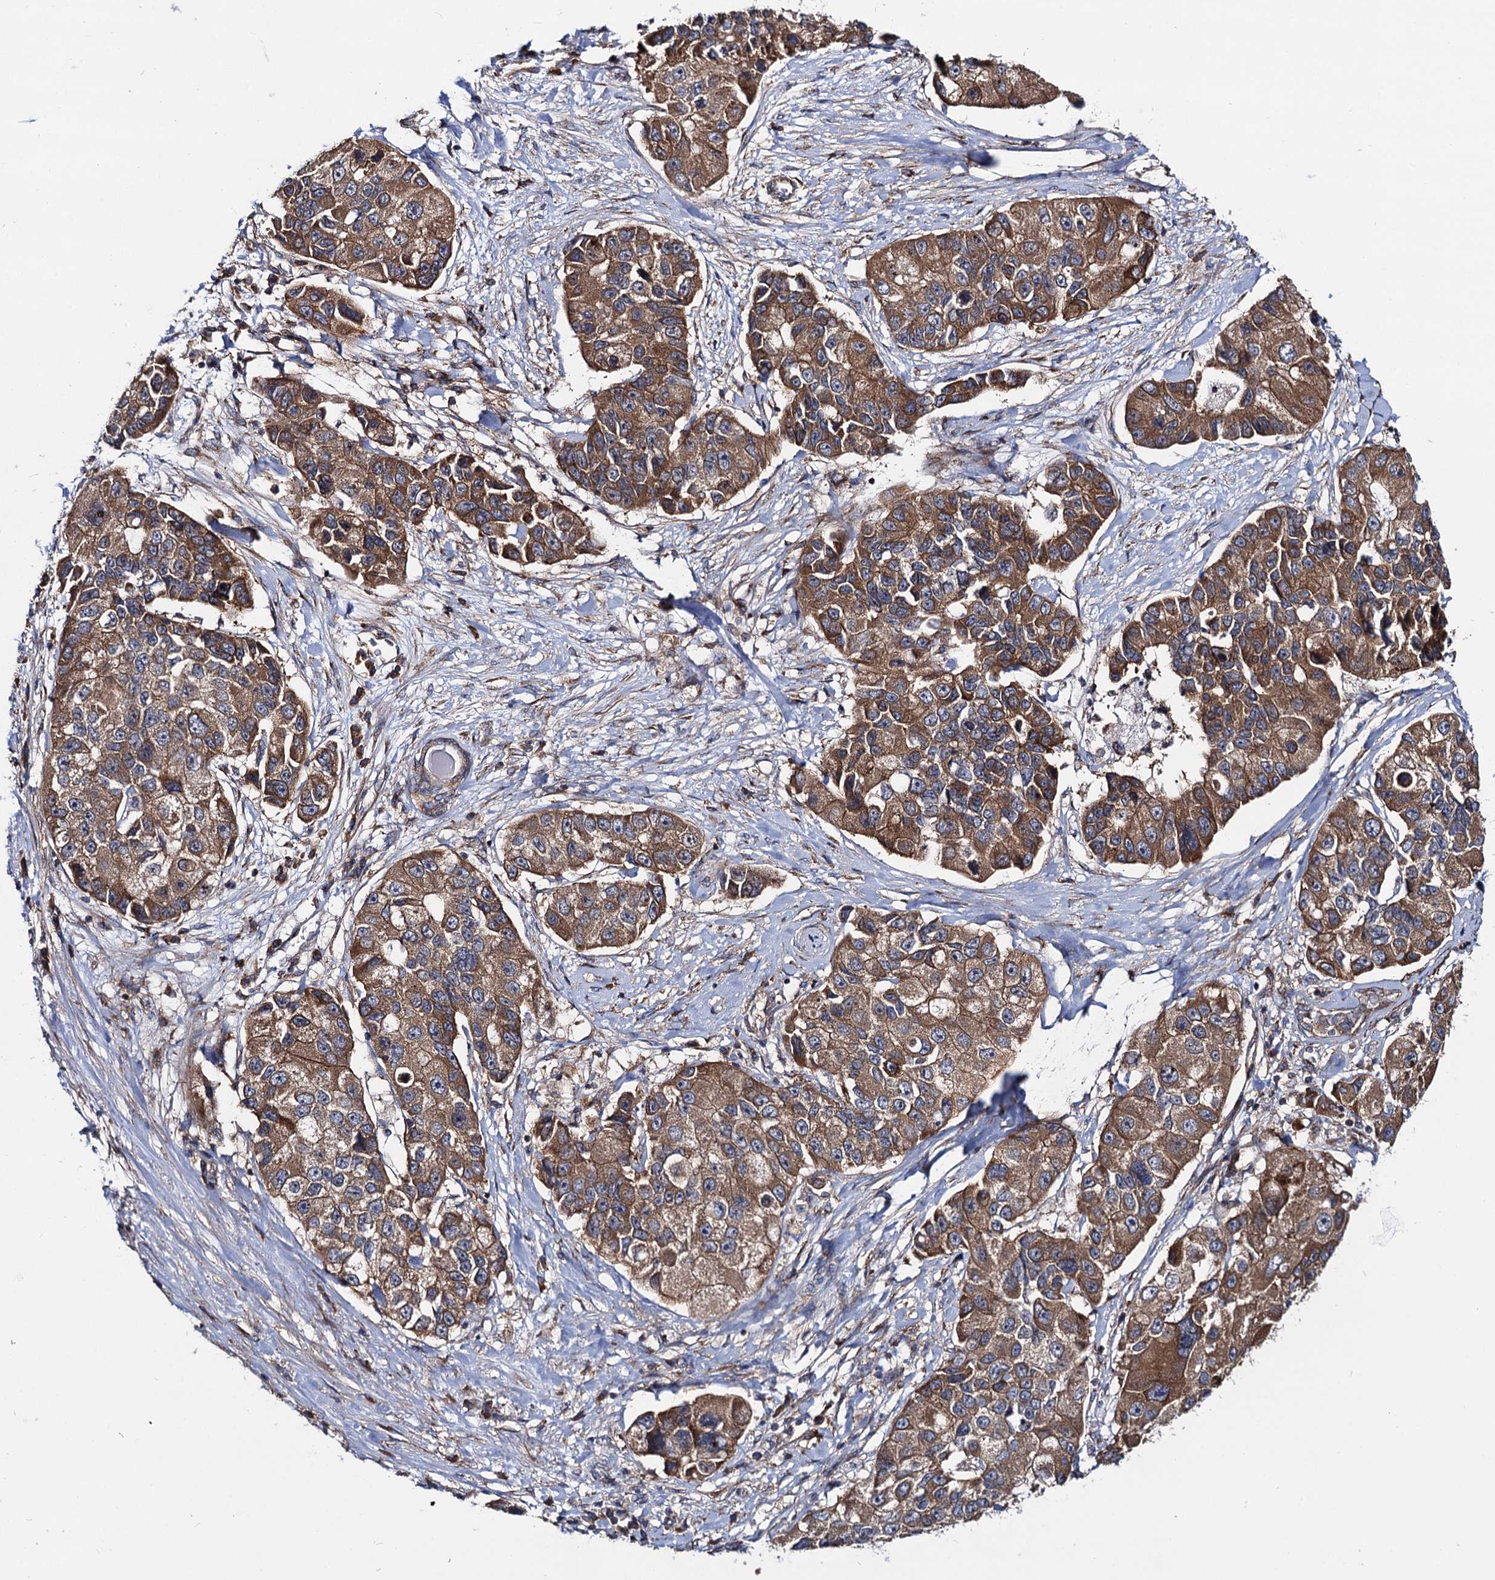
{"staining": {"intensity": "moderate", "quantity": ">75%", "location": "cytoplasmic/membranous"}, "tissue": "lung cancer", "cell_type": "Tumor cells", "image_type": "cancer", "snomed": [{"axis": "morphology", "description": "Adenocarcinoma, NOS"}, {"axis": "topography", "description": "Lung"}], "caption": "Lung cancer (adenocarcinoma) stained with a protein marker displays moderate staining in tumor cells.", "gene": "DYDC1", "patient": {"sex": "female", "age": 54}}